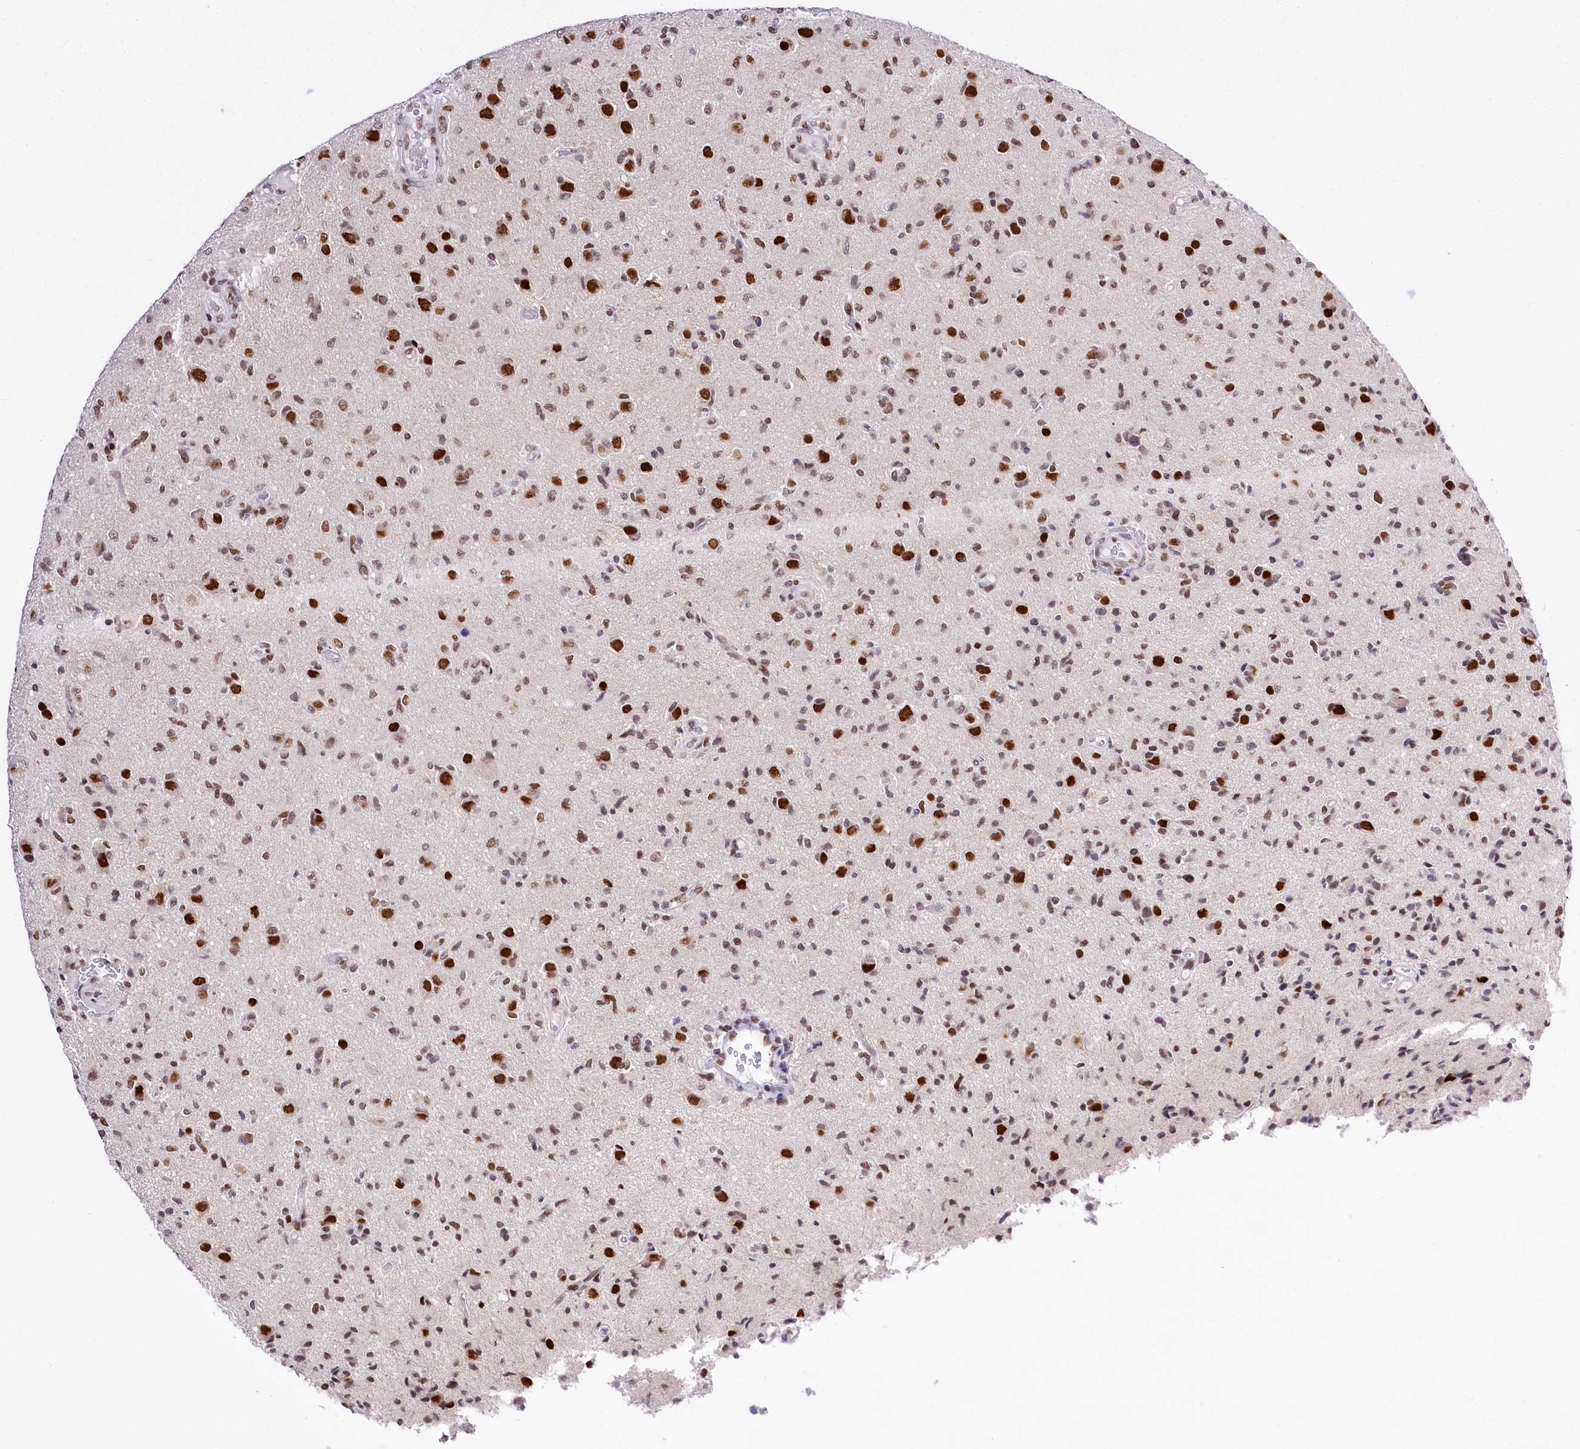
{"staining": {"intensity": "moderate", "quantity": "25%-75%", "location": "nuclear"}, "tissue": "glioma", "cell_type": "Tumor cells", "image_type": "cancer", "snomed": [{"axis": "morphology", "description": "Glioma, malignant, High grade"}, {"axis": "topography", "description": "Brain"}], "caption": "This is a photomicrograph of immunohistochemistry (IHC) staining of glioma, which shows moderate expression in the nuclear of tumor cells.", "gene": "POU4F3", "patient": {"sex": "female", "age": 57}}